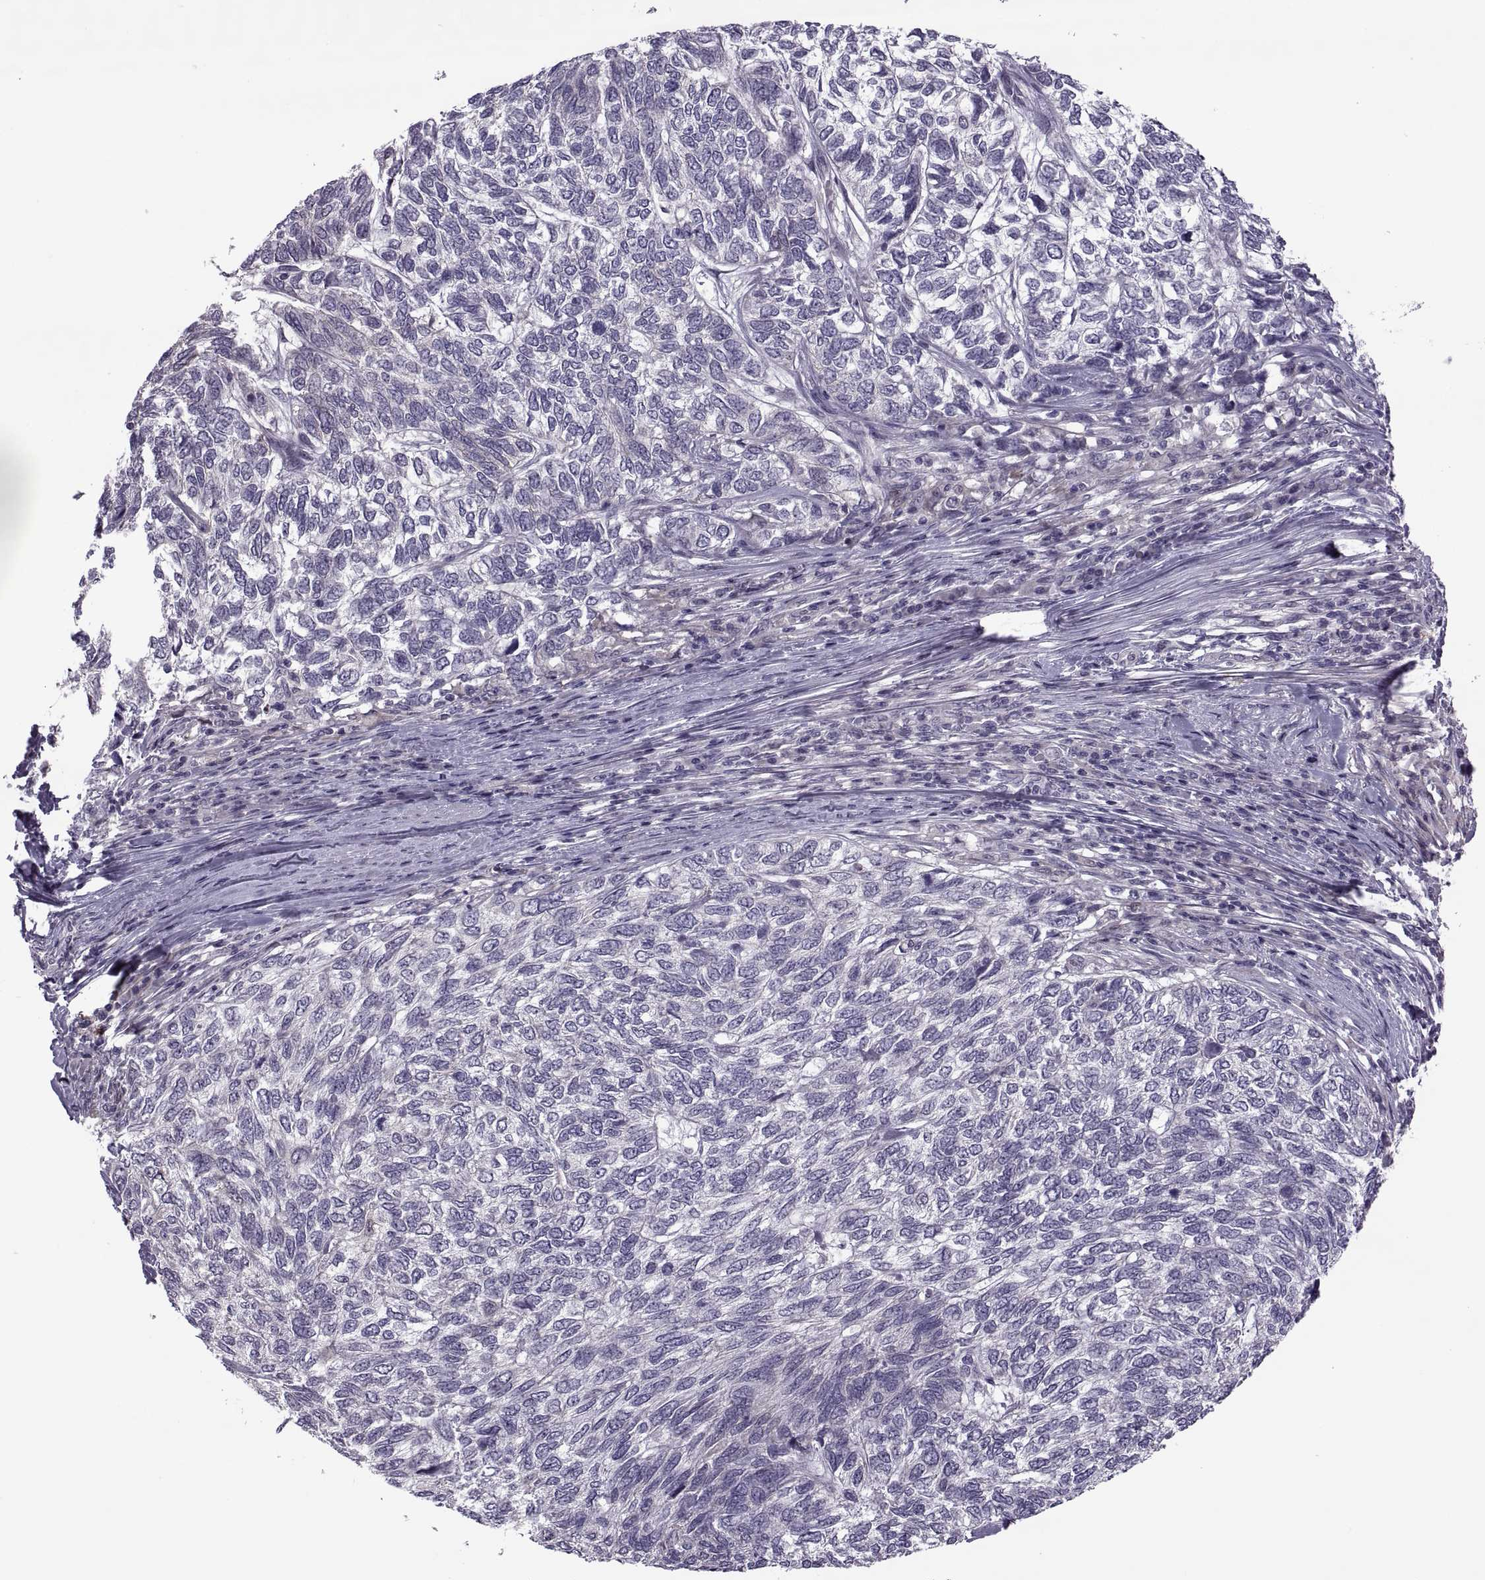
{"staining": {"intensity": "negative", "quantity": "none", "location": "none"}, "tissue": "skin cancer", "cell_type": "Tumor cells", "image_type": "cancer", "snomed": [{"axis": "morphology", "description": "Basal cell carcinoma"}, {"axis": "topography", "description": "Skin"}], "caption": "Immunohistochemistry image of skin cancer stained for a protein (brown), which exhibits no staining in tumor cells.", "gene": "ODF3", "patient": {"sex": "female", "age": 65}}